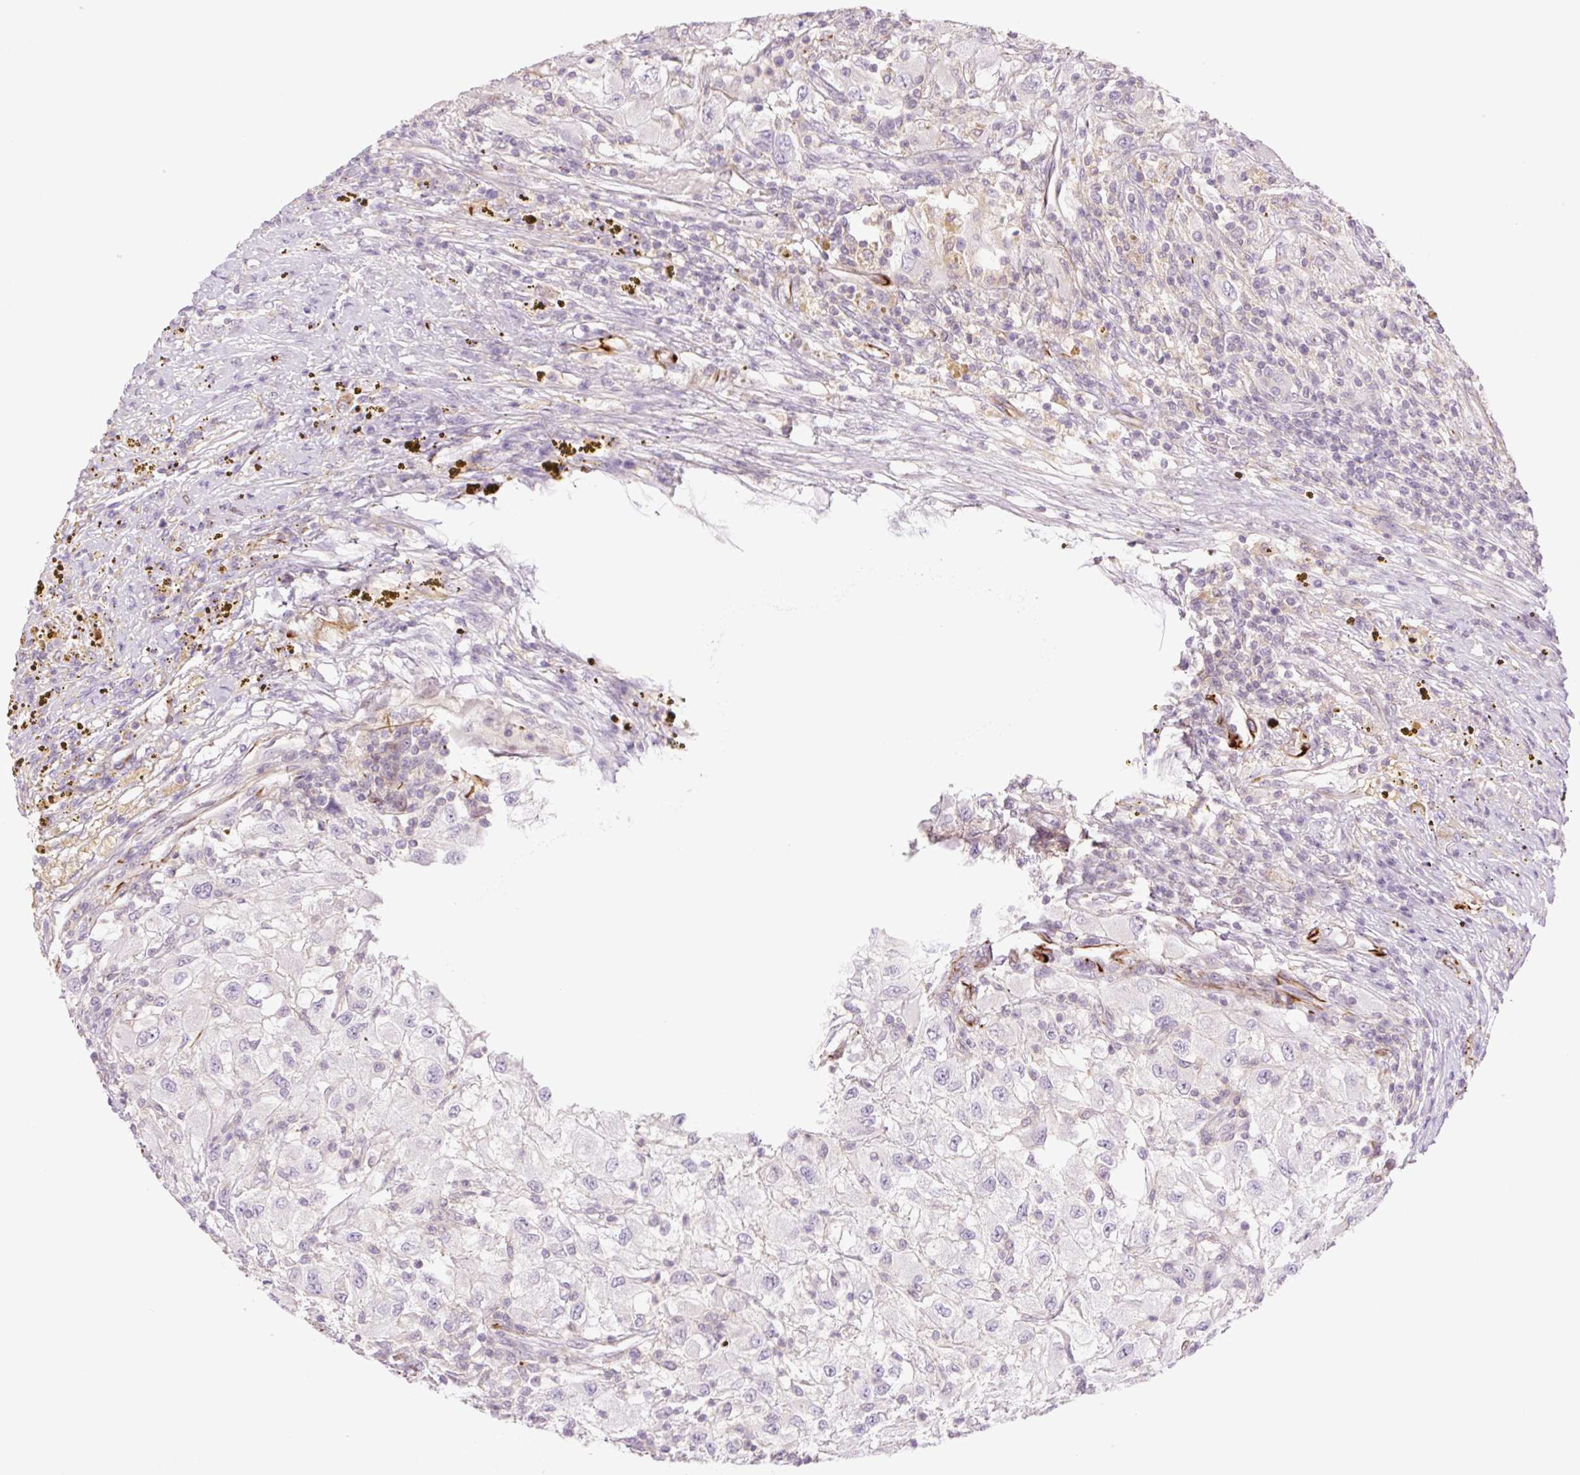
{"staining": {"intensity": "negative", "quantity": "none", "location": "none"}, "tissue": "renal cancer", "cell_type": "Tumor cells", "image_type": "cancer", "snomed": [{"axis": "morphology", "description": "Adenocarcinoma, NOS"}, {"axis": "topography", "description": "Kidney"}], "caption": "There is no significant positivity in tumor cells of adenocarcinoma (renal). Brightfield microscopy of IHC stained with DAB (3,3'-diaminobenzidine) (brown) and hematoxylin (blue), captured at high magnification.", "gene": "ZFYVE21", "patient": {"sex": "female", "age": 67}}